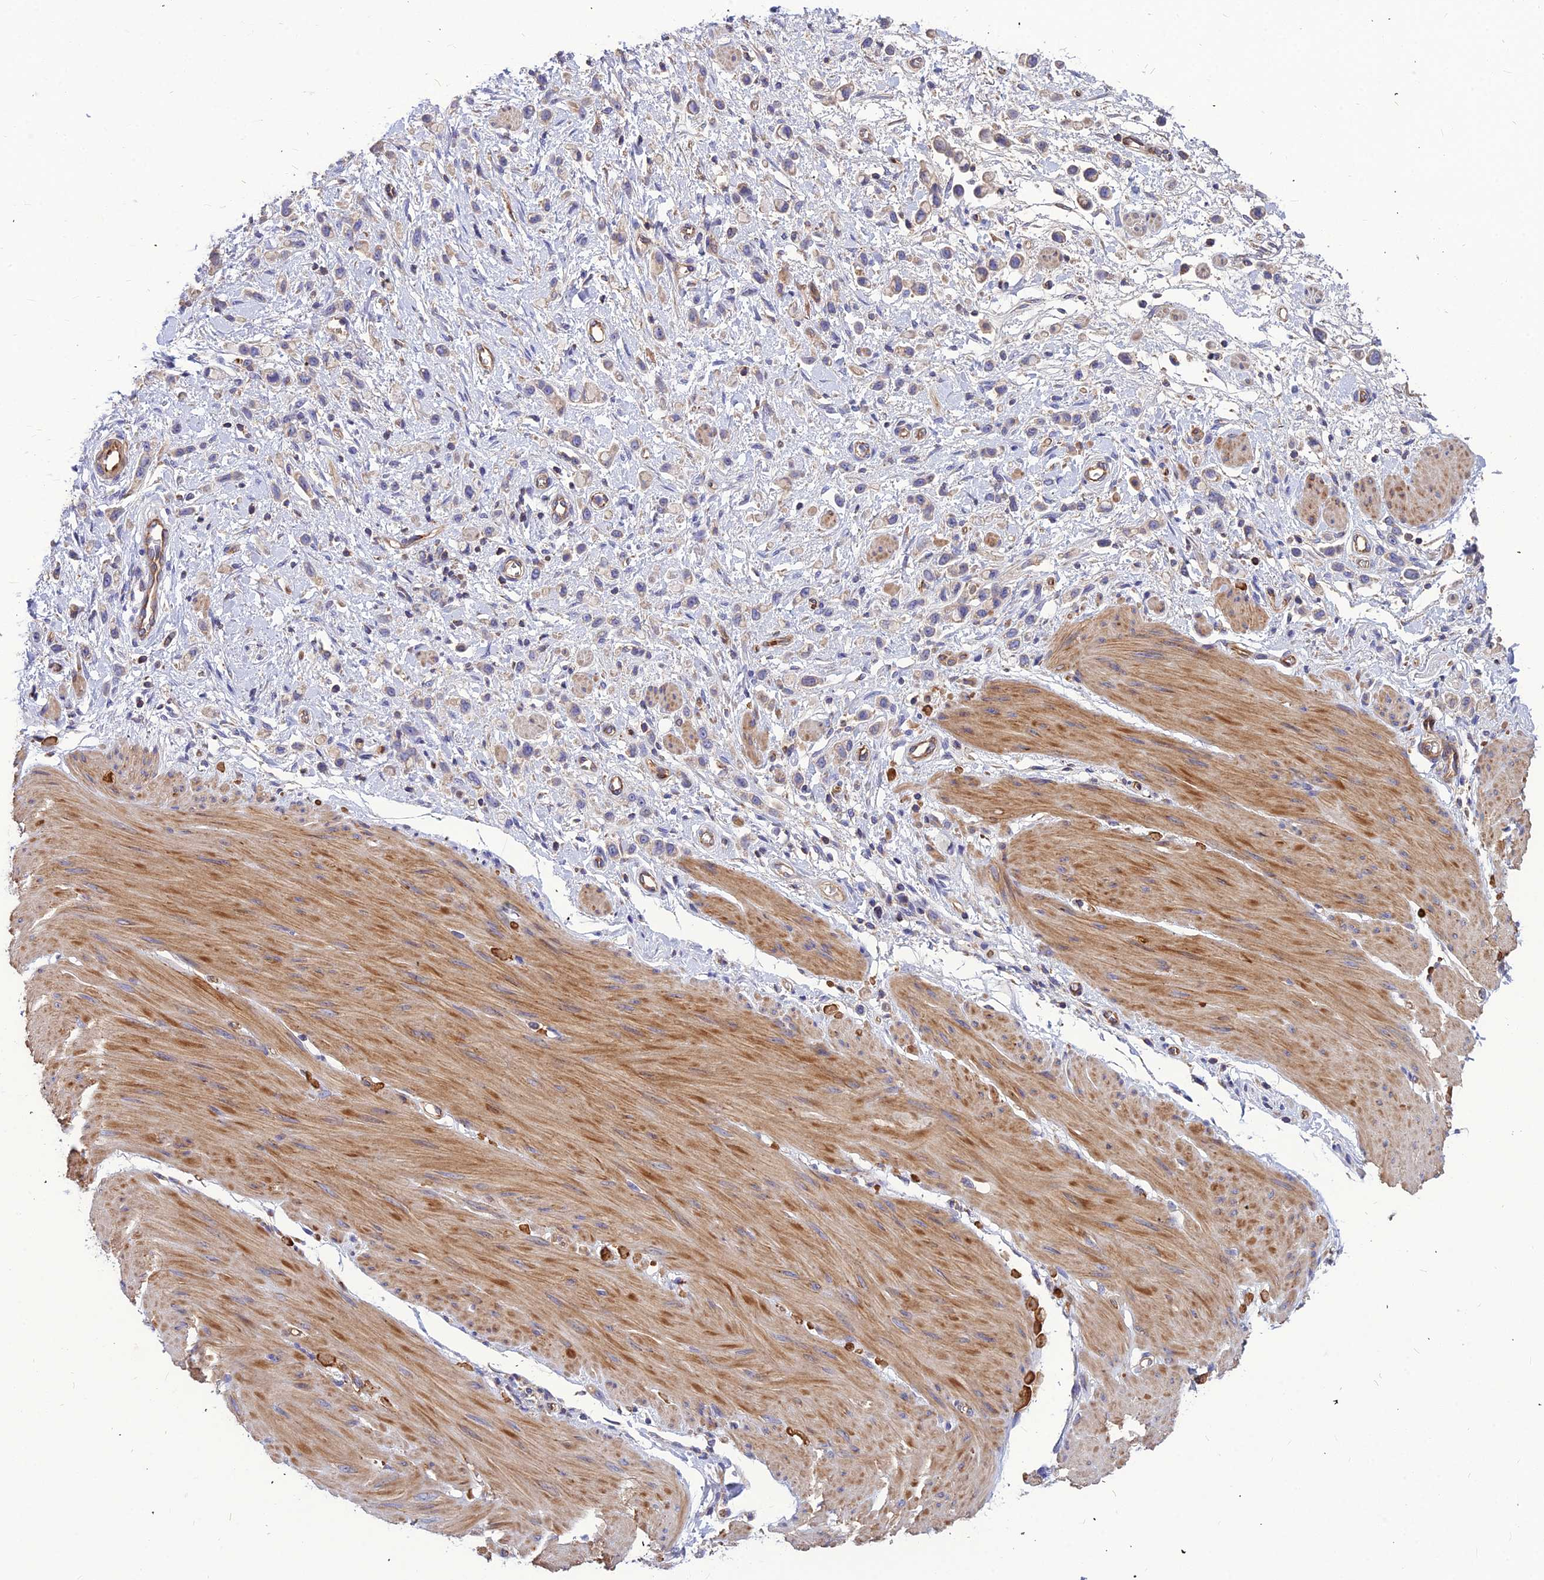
{"staining": {"intensity": "negative", "quantity": "none", "location": "none"}, "tissue": "stomach cancer", "cell_type": "Tumor cells", "image_type": "cancer", "snomed": [{"axis": "morphology", "description": "Adenocarcinoma, NOS"}, {"axis": "topography", "description": "Stomach"}], "caption": "This is a histopathology image of immunohistochemistry (IHC) staining of adenocarcinoma (stomach), which shows no expression in tumor cells. (DAB (3,3'-diaminobenzidine) immunohistochemistry (IHC) visualized using brightfield microscopy, high magnification).", "gene": "ASPHD1", "patient": {"sex": "female", "age": 65}}